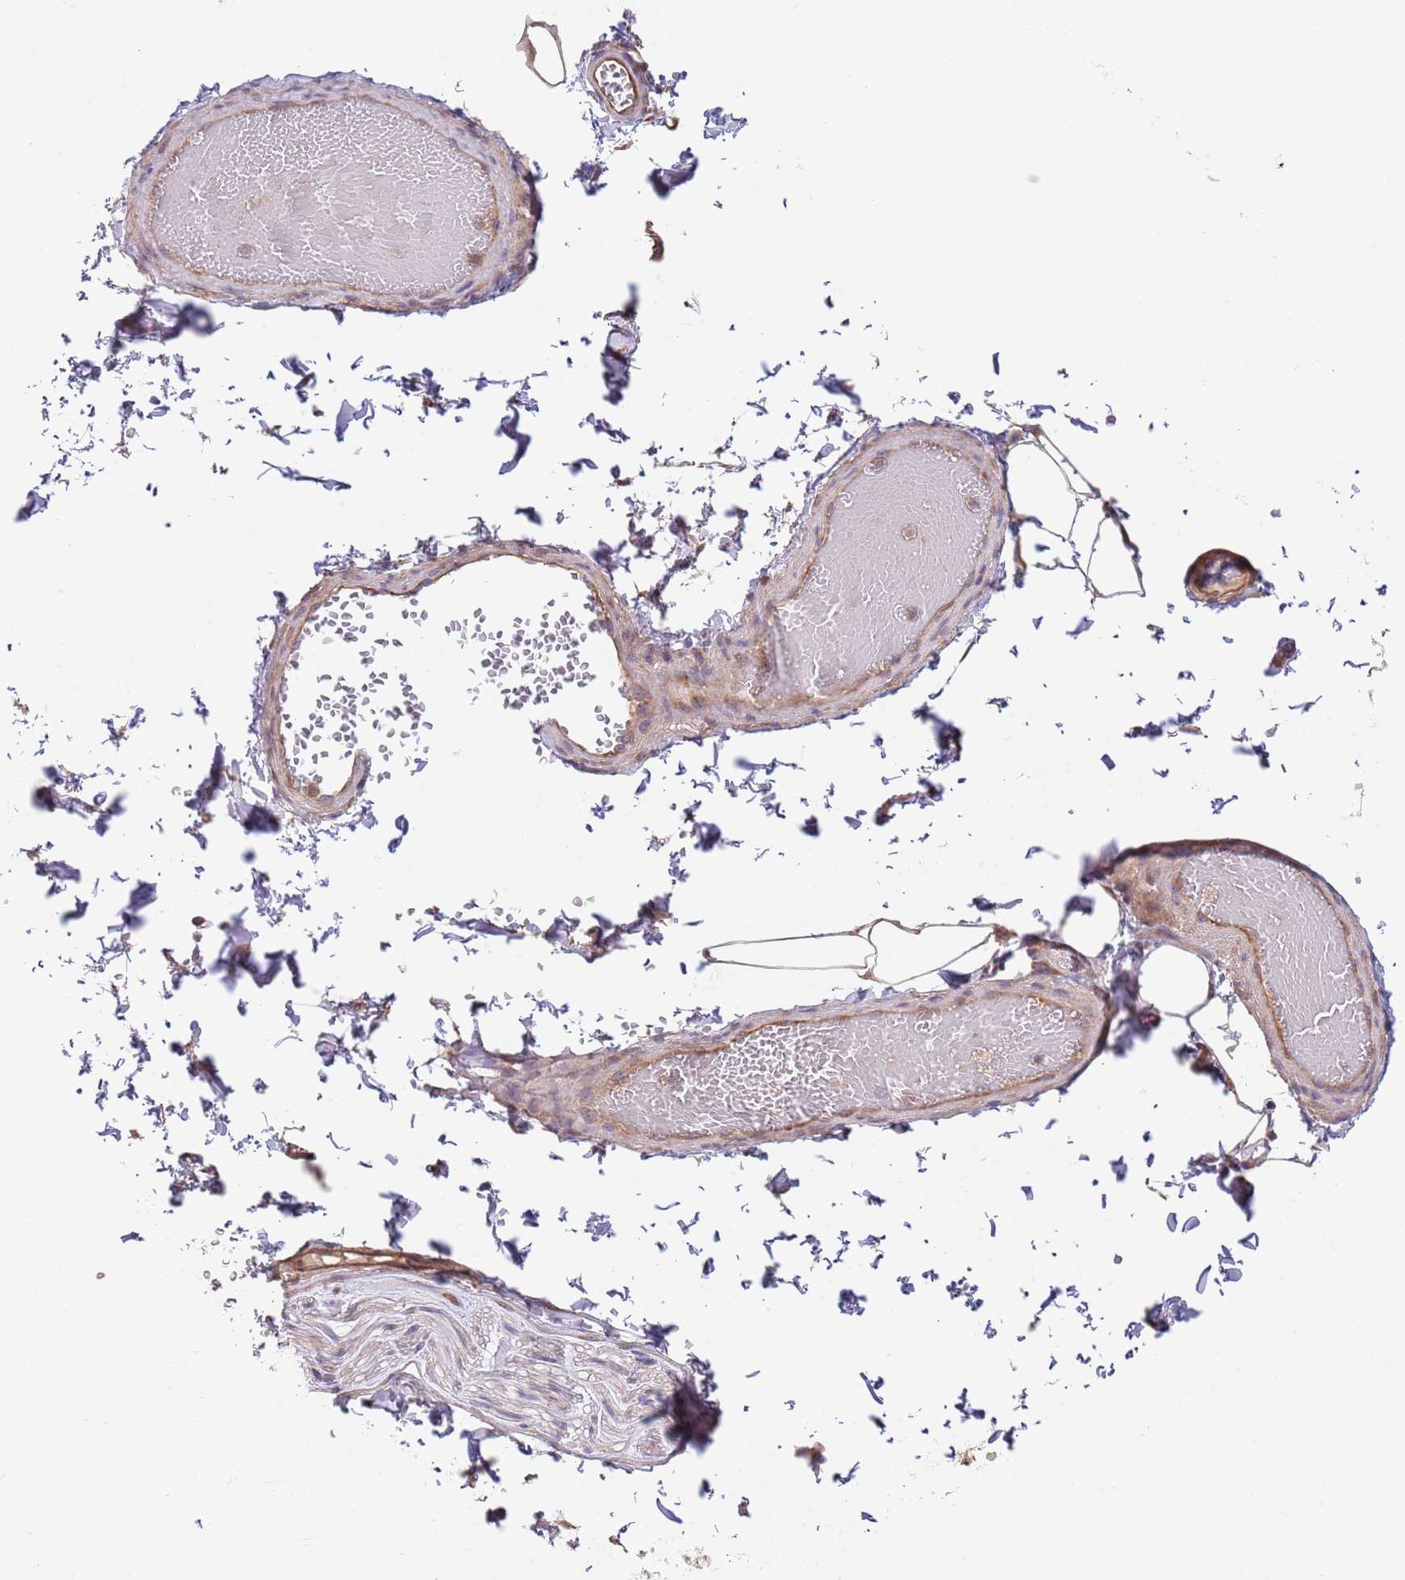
{"staining": {"intensity": "negative", "quantity": "none", "location": "none"}, "tissue": "adipose tissue", "cell_type": "Adipocytes", "image_type": "normal", "snomed": [{"axis": "morphology", "description": "Normal tissue, NOS"}, {"axis": "topography", "description": "Soft tissue"}, {"axis": "topography", "description": "Vascular tissue"}, {"axis": "topography", "description": "Peripheral nerve tissue"}], "caption": "Adipose tissue stained for a protein using IHC demonstrates no staining adipocytes.", "gene": "EIF3F", "patient": {"sex": "male", "age": 32}}